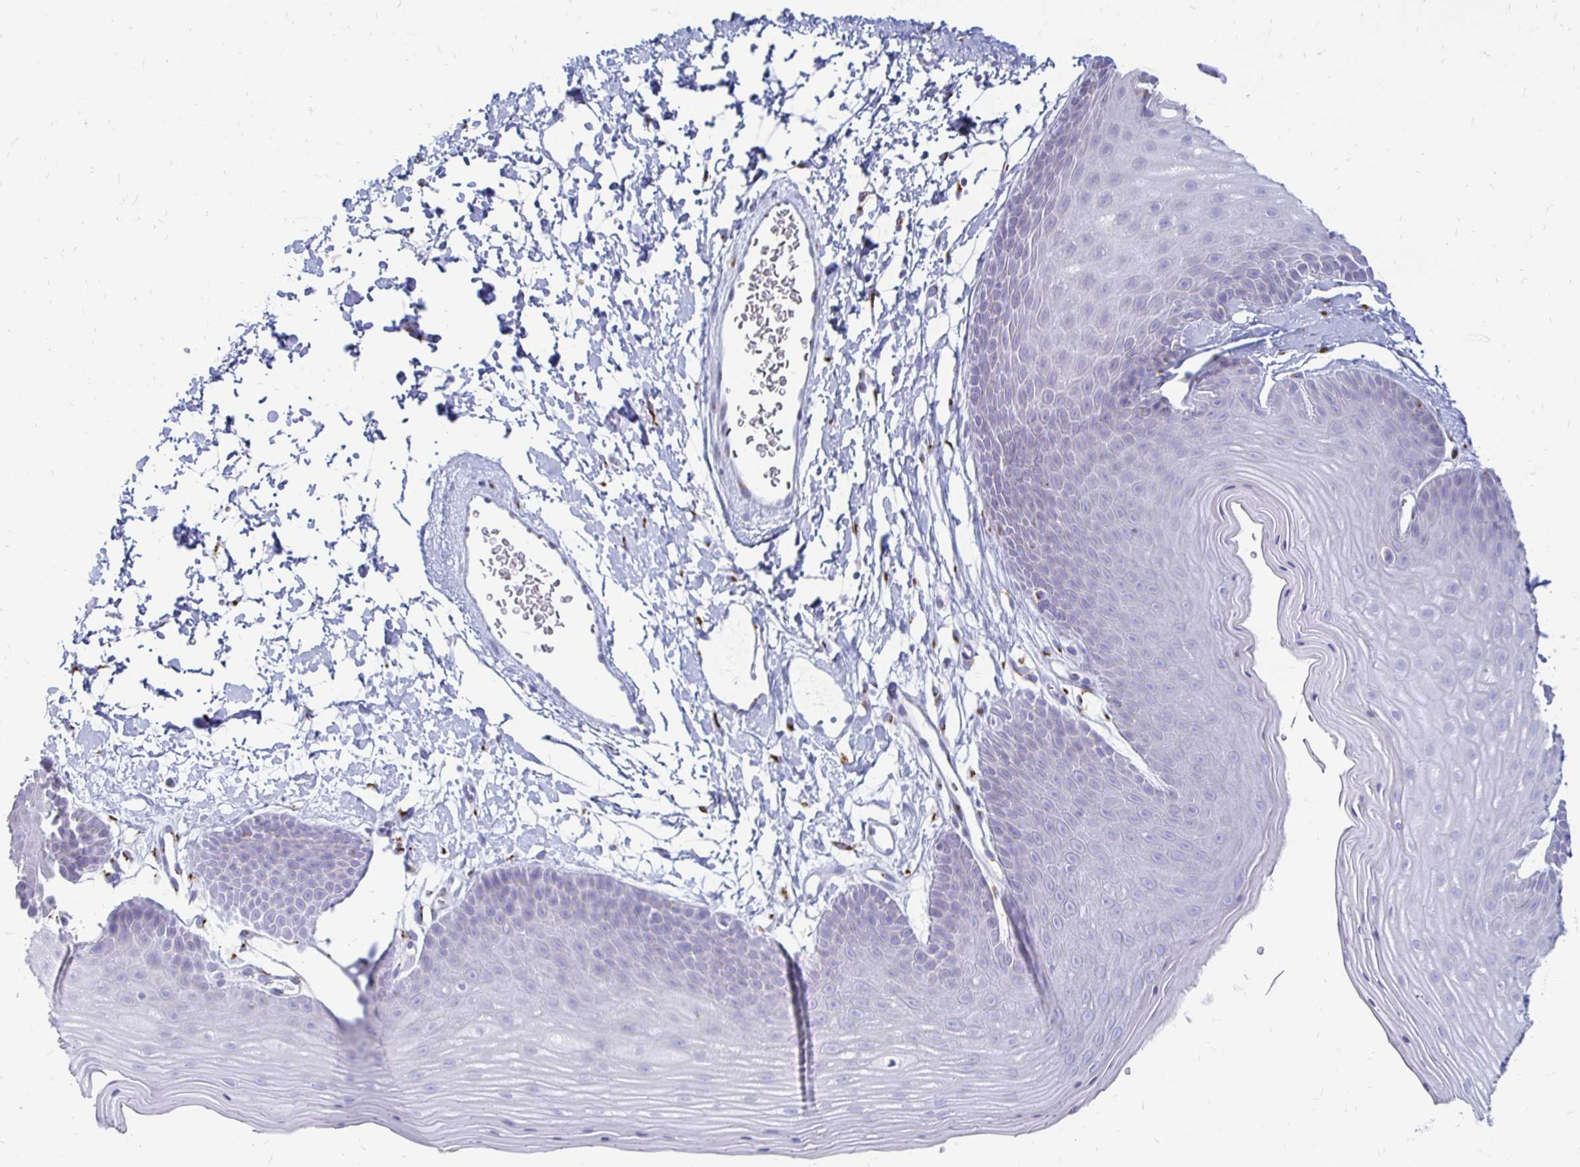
{"staining": {"intensity": "negative", "quantity": "none", "location": "none"}, "tissue": "skin", "cell_type": "Epidermal cells", "image_type": "normal", "snomed": [{"axis": "morphology", "description": "Normal tissue, NOS"}, {"axis": "topography", "description": "Anal"}], "caption": "Immunohistochemistry (IHC) histopathology image of normal skin: skin stained with DAB exhibits no significant protein expression in epidermal cells.", "gene": "PAGE4", "patient": {"sex": "male", "age": 53}}